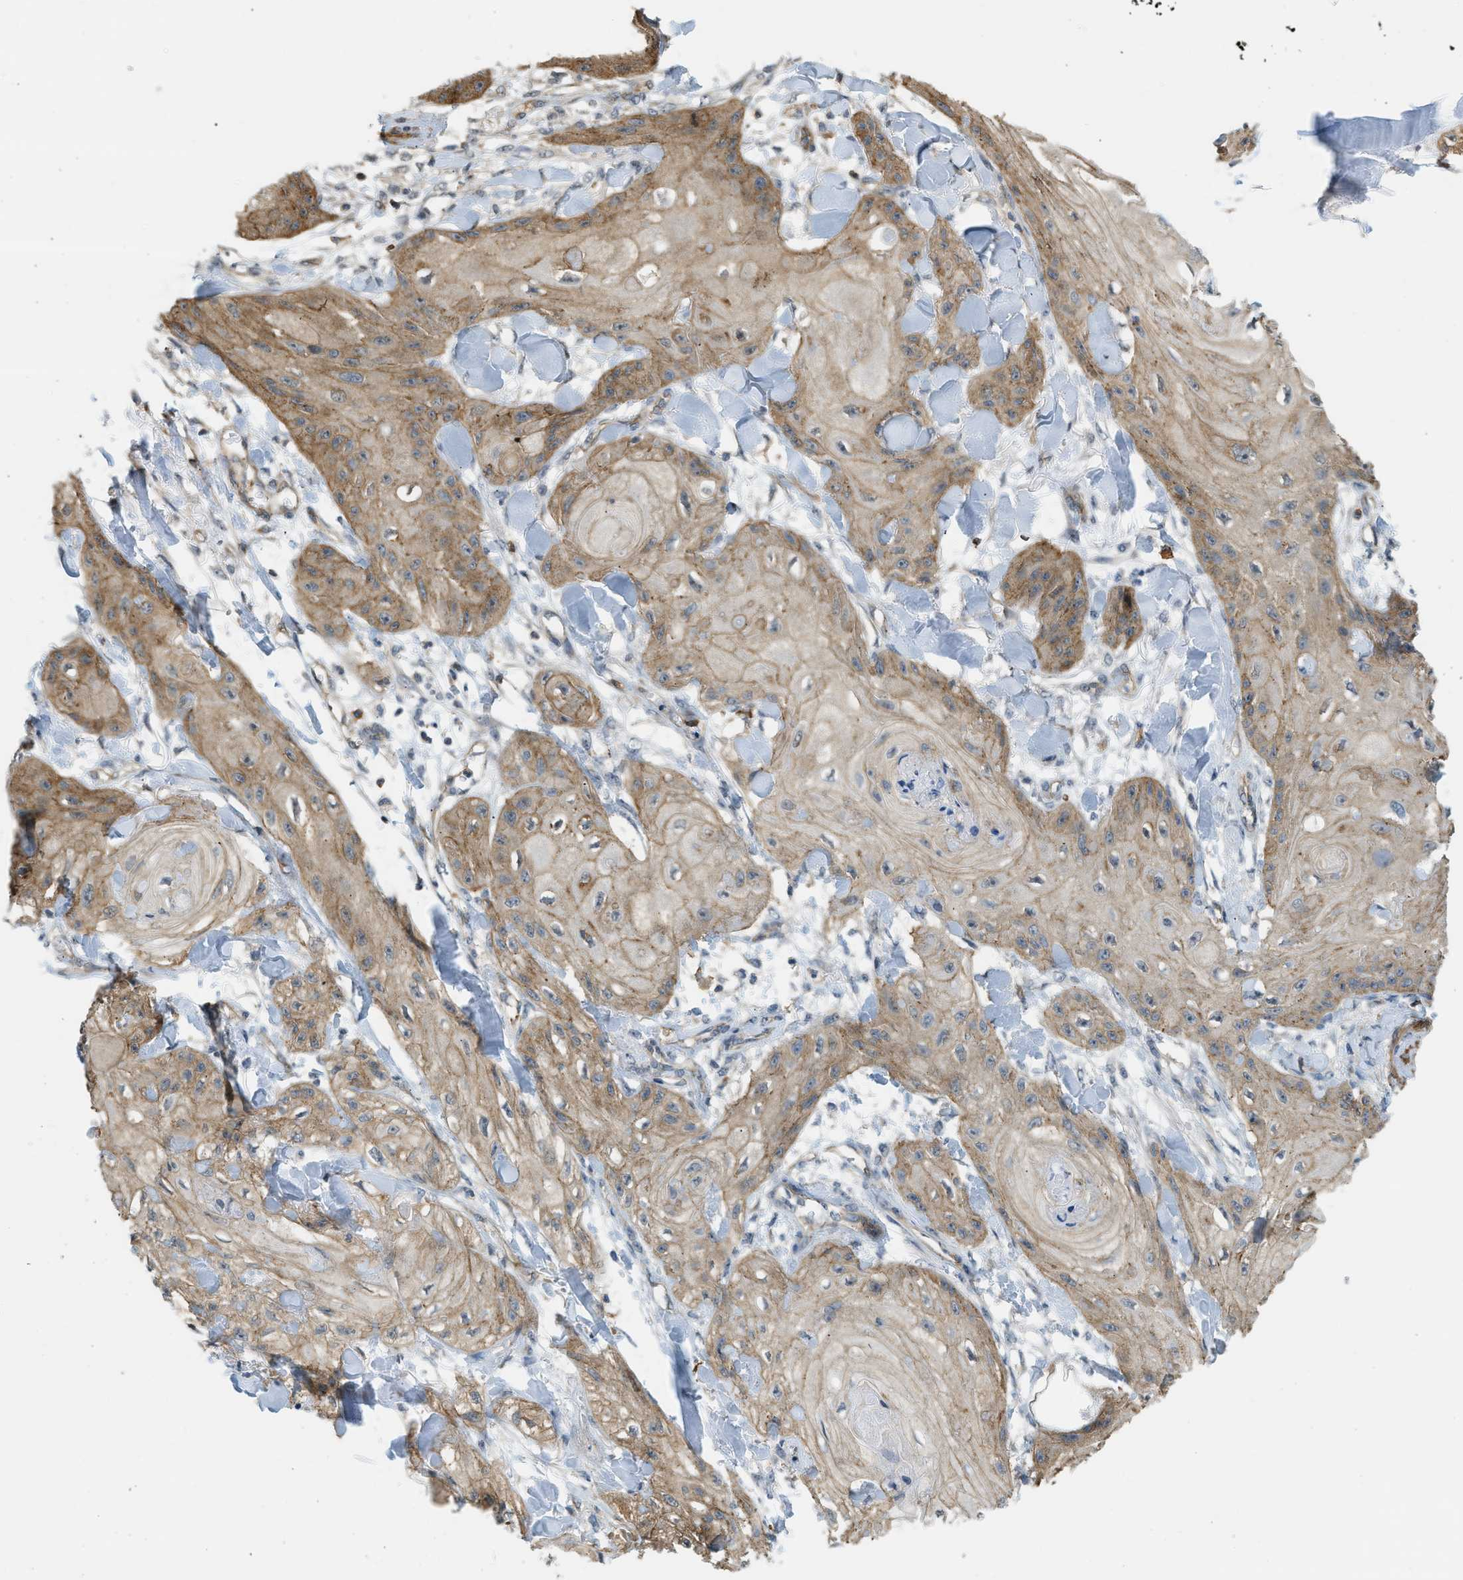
{"staining": {"intensity": "moderate", "quantity": ">75%", "location": "cytoplasmic/membranous"}, "tissue": "skin cancer", "cell_type": "Tumor cells", "image_type": "cancer", "snomed": [{"axis": "morphology", "description": "Squamous cell carcinoma, NOS"}, {"axis": "topography", "description": "Skin"}], "caption": "Immunohistochemistry (IHC) histopathology image of human skin cancer stained for a protein (brown), which exhibits medium levels of moderate cytoplasmic/membranous staining in approximately >75% of tumor cells.", "gene": "KIAA1671", "patient": {"sex": "male", "age": 74}}